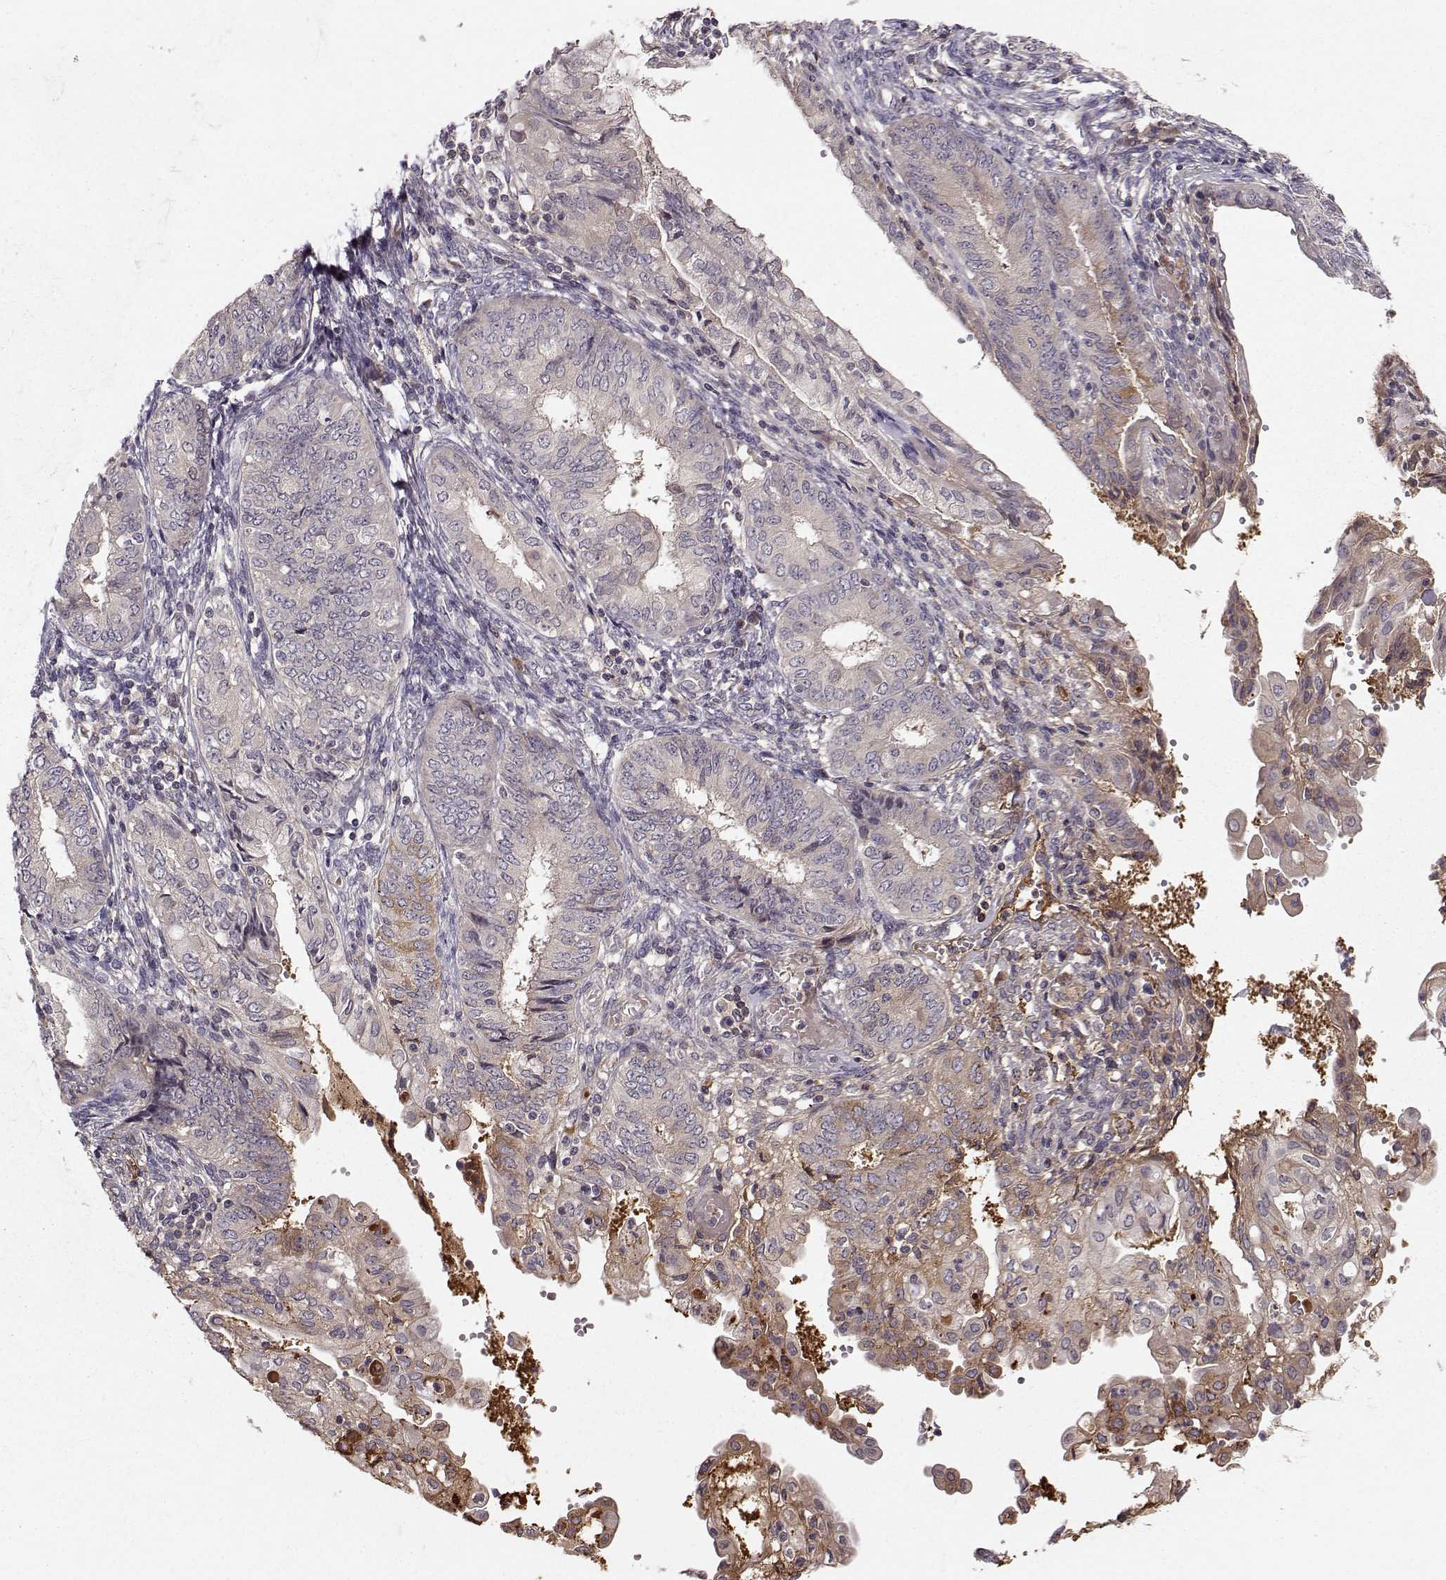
{"staining": {"intensity": "weak", "quantity": "<25%", "location": "cytoplasmic/membranous"}, "tissue": "endometrial cancer", "cell_type": "Tumor cells", "image_type": "cancer", "snomed": [{"axis": "morphology", "description": "Adenocarcinoma, NOS"}, {"axis": "topography", "description": "Endometrium"}], "caption": "Immunohistochemical staining of adenocarcinoma (endometrial) shows no significant staining in tumor cells.", "gene": "WNT6", "patient": {"sex": "female", "age": 68}}